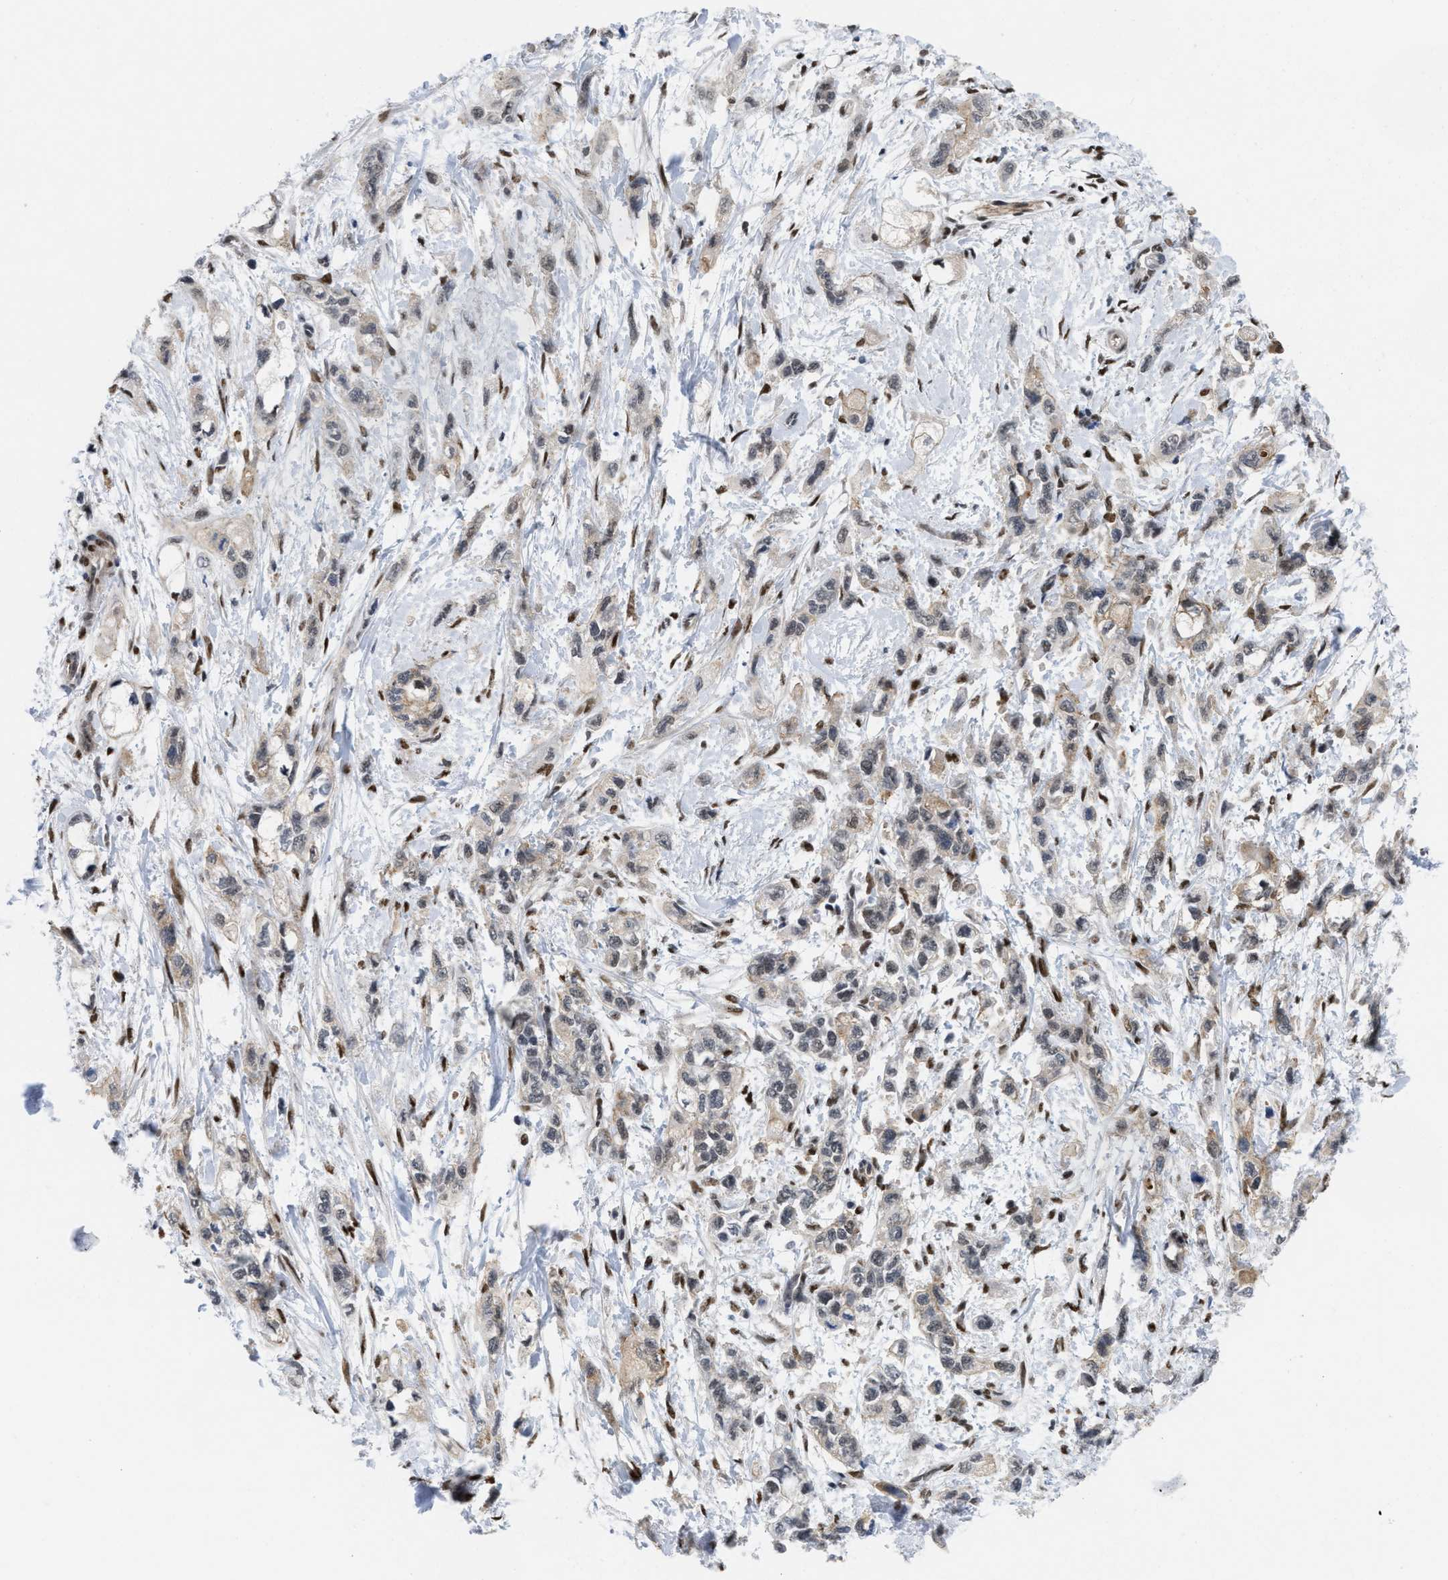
{"staining": {"intensity": "weak", "quantity": "25%-75%", "location": "cytoplasmic/membranous,nuclear"}, "tissue": "pancreatic cancer", "cell_type": "Tumor cells", "image_type": "cancer", "snomed": [{"axis": "morphology", "description": "Adenocarcinoma, NOS"}, {"axis": "topography", "description": "Pancreas"}], "caption": "This photomicrograph reveals IHC staining of pancreatic cancer, with low weak cytoplasmic/membranous and nuclear staining in about 25%-75% of tumor cells.", "gene": "MIER1", "patient": {"sex": "male", "age": 74}}